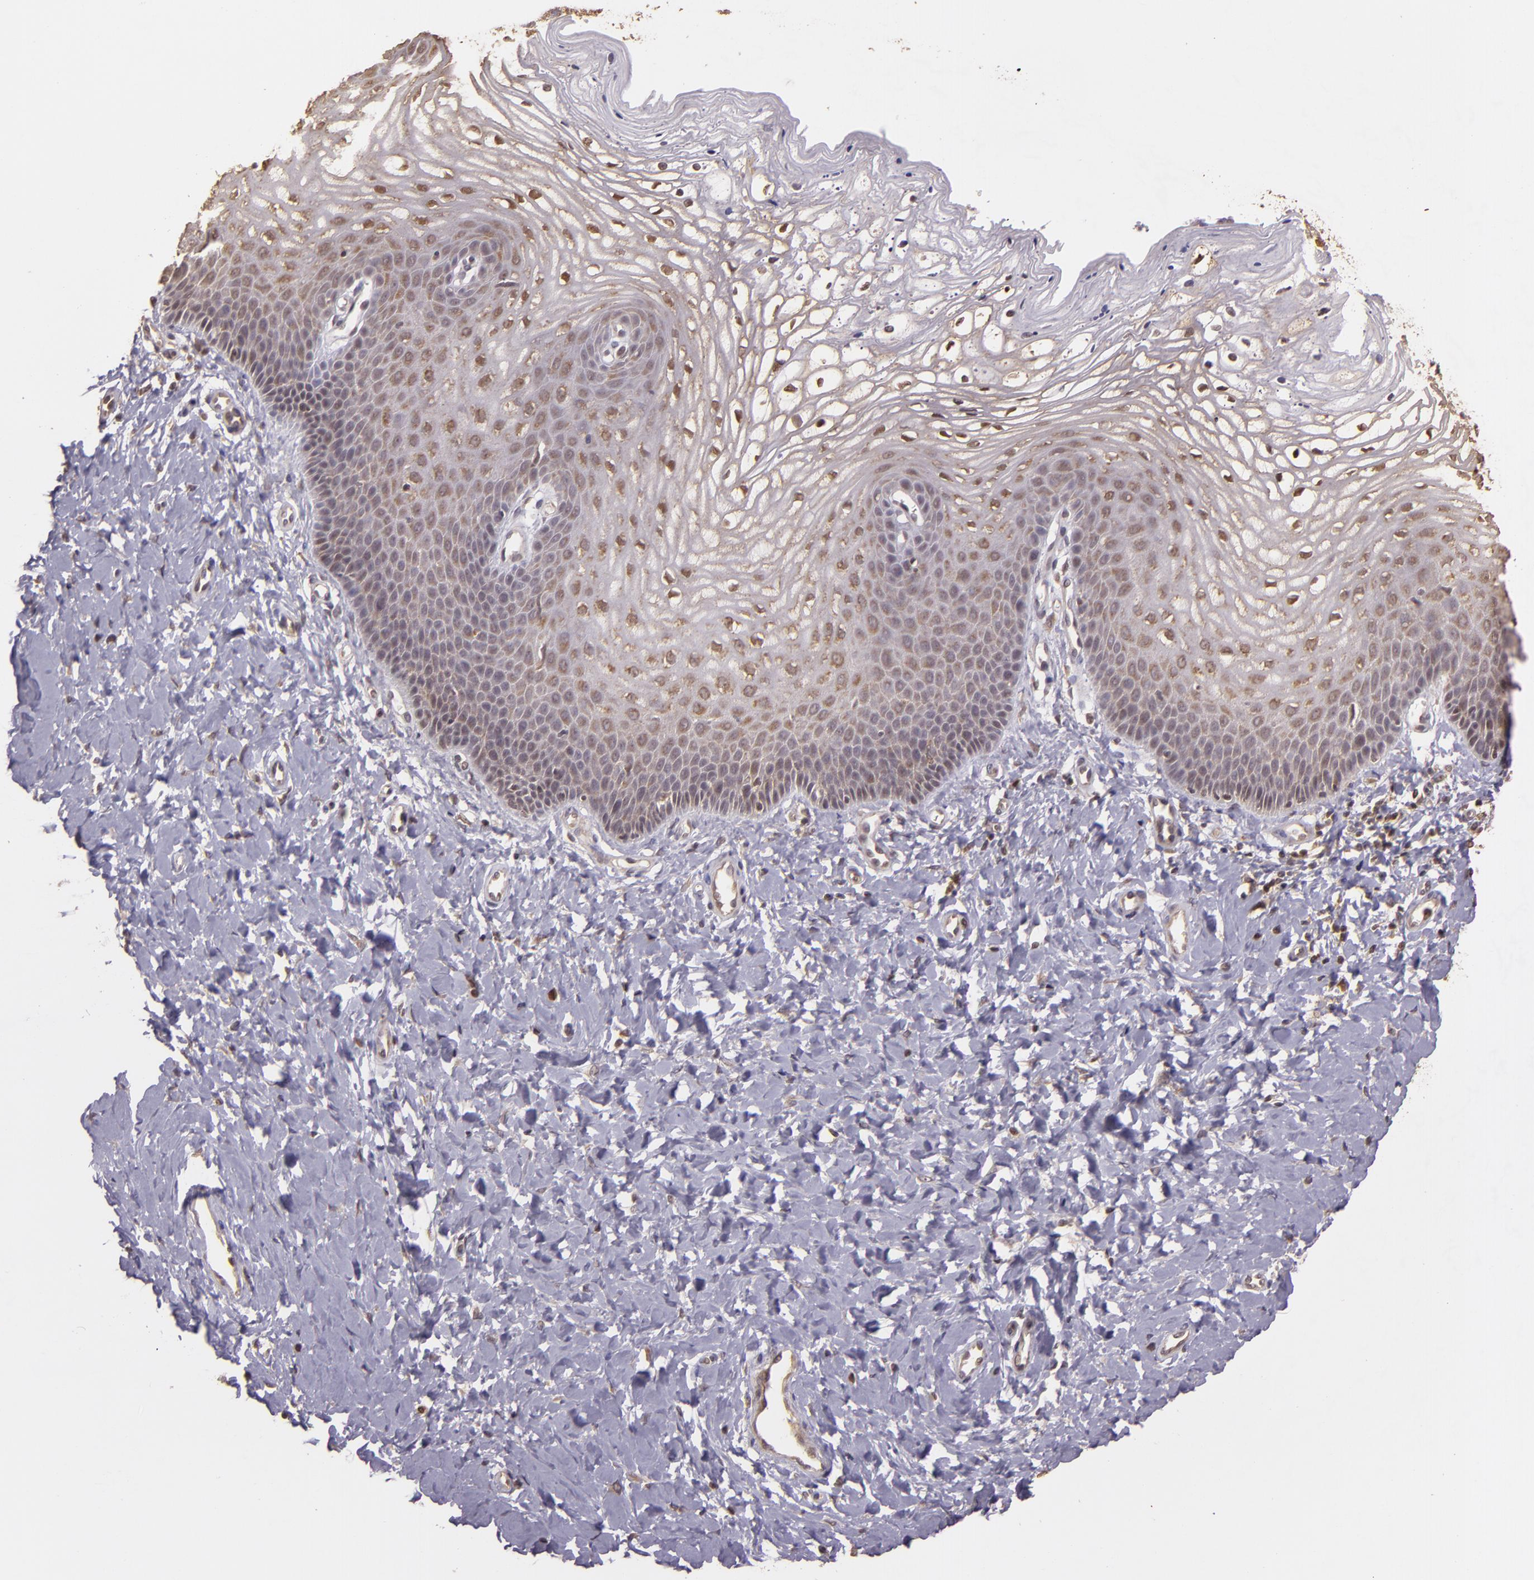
{"staining": {"intensity": "weak", "quantity": "25%-75%", "location": "cytoplasmic/membranous,nuclear"}, "tissue": "vagina", "cell_type": "Squamous epithelial cells", "image_type": "normal", "snomed": [{"axis": "morphology", "description": "Normal tissue, NOS"}, {"axis": "topography", "description": "Vagina"}], "caption": "This histopathology image demonstrates immunohistochemistry (IHC) staining of normal vagina, with low weak cytoplasmic/membranous,nuclear expression in approximately 25%-75% of squamous epithelial cells.", "gene": "TXNRD2", "patient": {"sex": "female", "age": 68}}